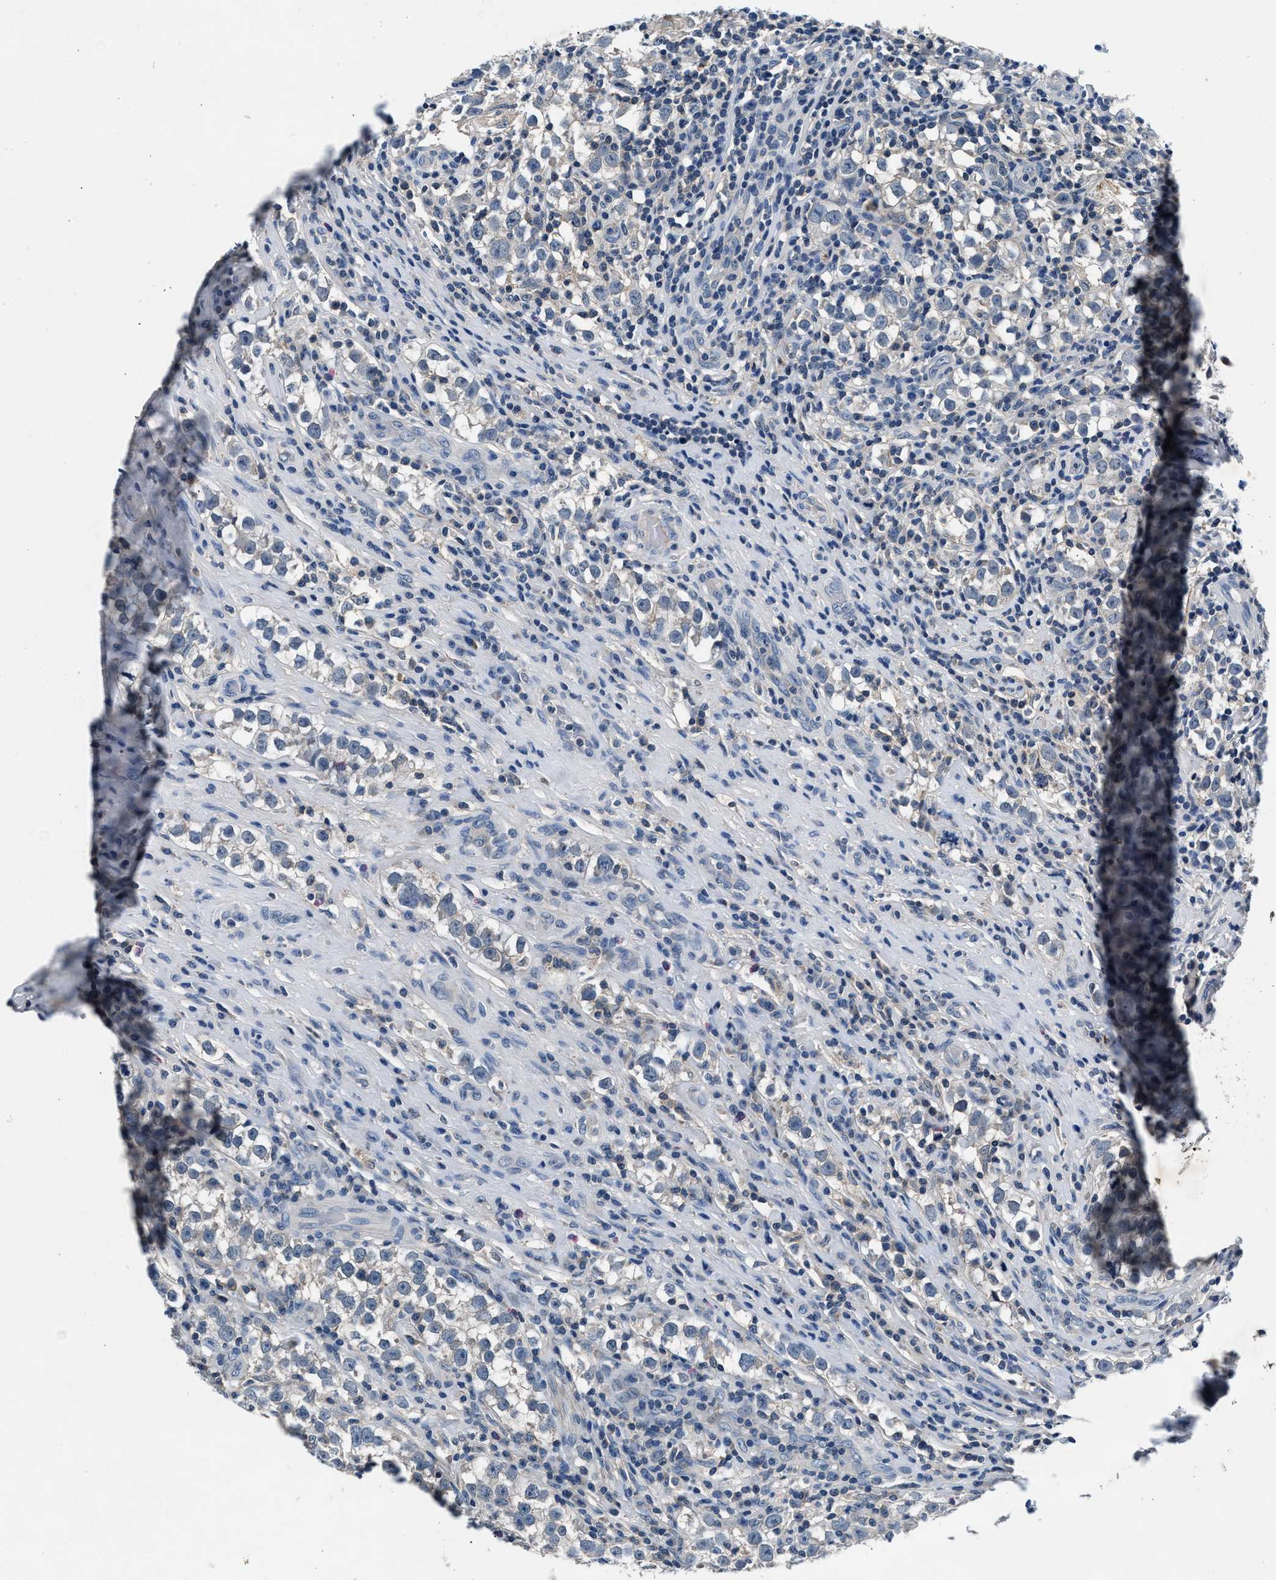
{"staining": {"intensity": "negative", "quantity": "none", "location": "none"}, "tissue": "testis cancer", "cell_type": "Tumor cells", "image_type": "cancer", "snomed": [{"axis": "morphology", "description": "Normal tissue, NOS"}, {"axis": "morphology", "description": "Seminoma, NOS"}, {"axis": "topography", "description": "Testis"}], "caption": "Tumor cells are negative for brown protein staining in testis seminoma.", "gene": "DENND6B", "patient": {"sex": "male", "age": 43}}